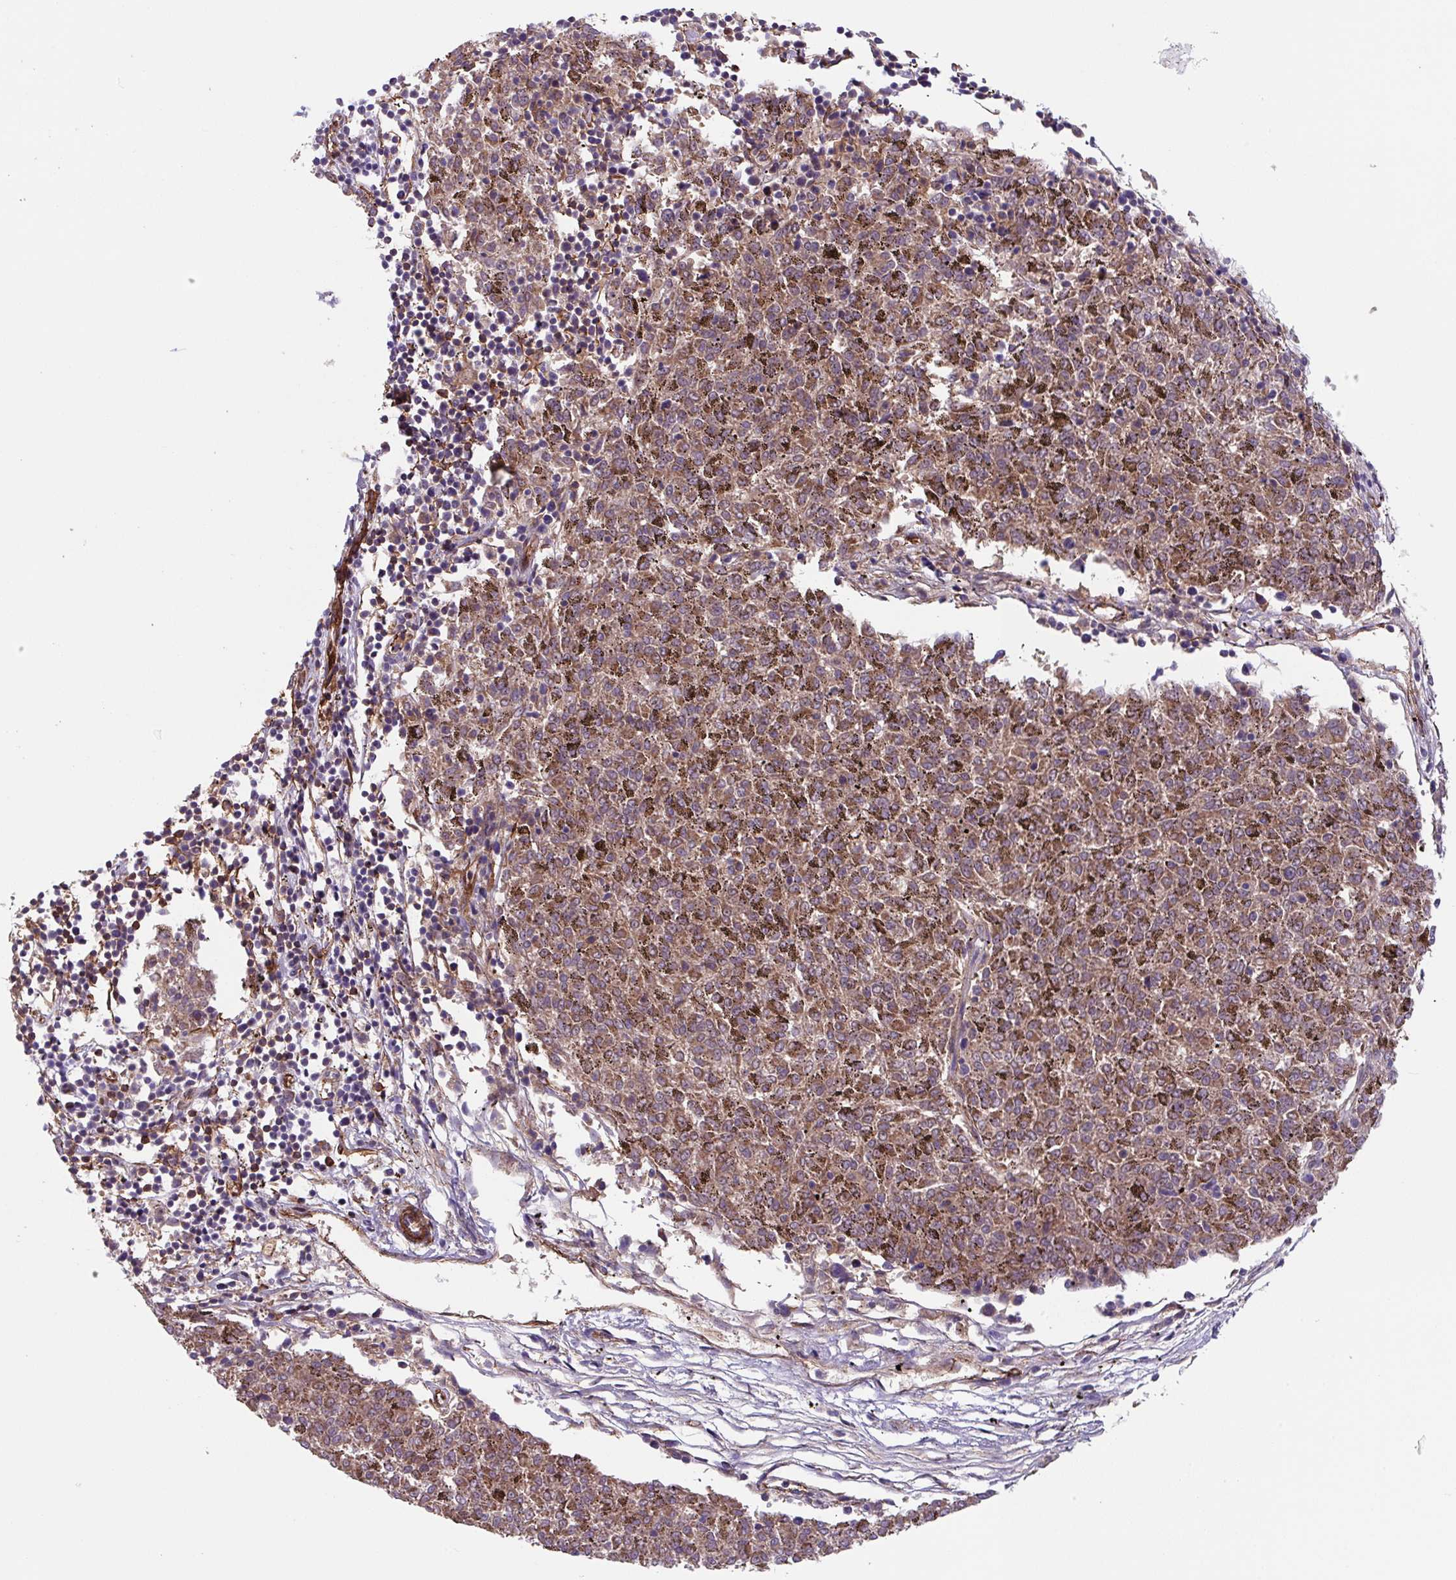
{"staining": {"intensity": "moderate", "quantity": ">75%", "location": "cytoplasmic/membranous"}, "tissue": "melanoma", "cell_type": "Tumor cells", "image_type": "cancer", "snomed": [{"axis": "morphology", "description": "Malignant melanoma, NOS"}, {"axis": "topography", "description": "Skin"}], "caption": "Moderate cytoplasmic/membranous protein staining is present in about >75% of tumor cells in malignant melanoma.", "gene": "DHFR2", "patient": {"sex": "female", "age": 72}}